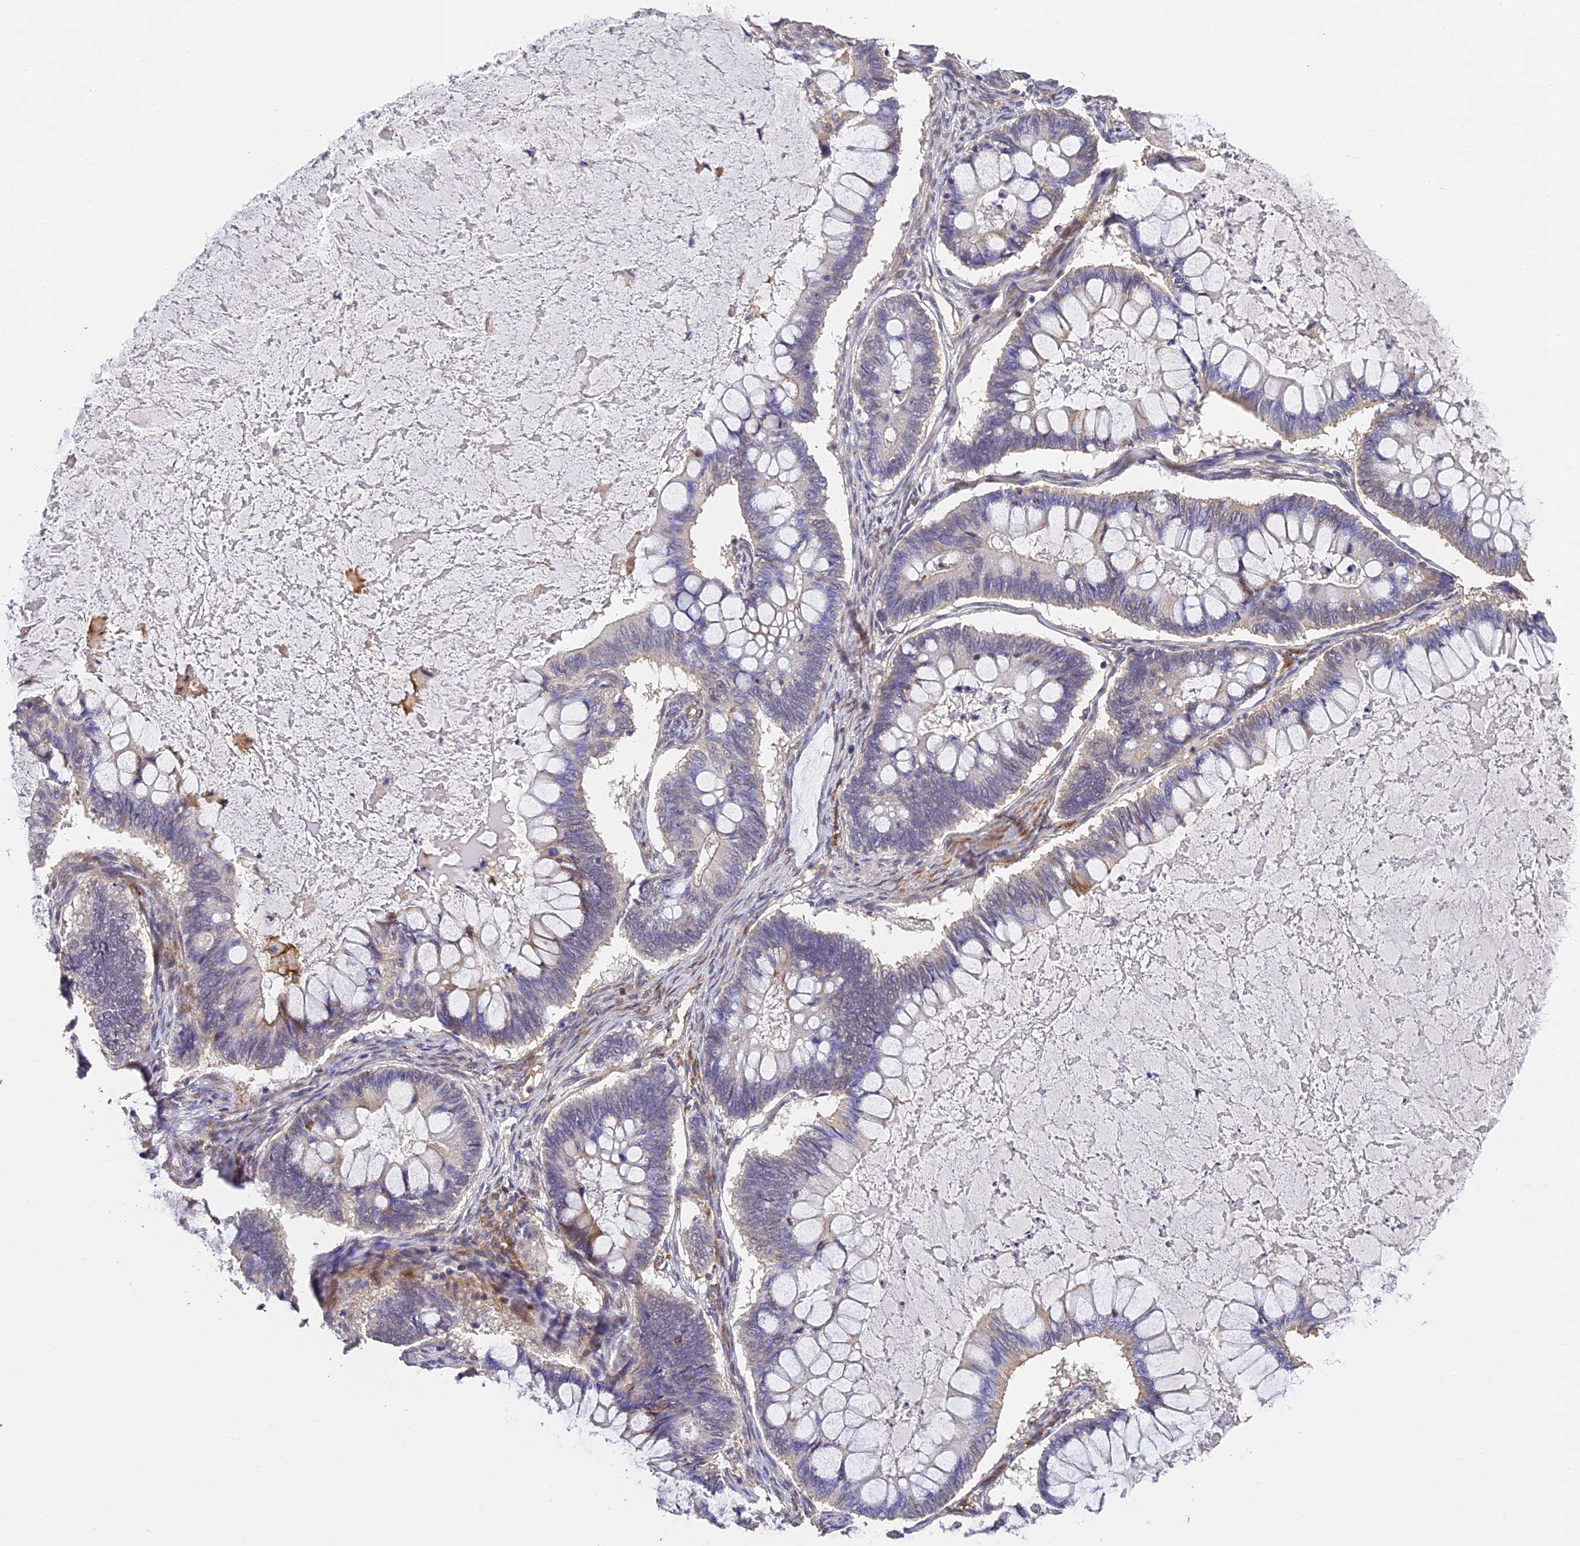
{"staining": {"intensity": "negative", "quantity": "none", "location": "none"}, "tissue": "ovarian cancer", "cell_type": "Tumor cells", "image_type": "cancer", "snomed": [{"axis": "morphology", "description": "Cystadenocarcinoma, mucinous, NOS"}, {"axis": "topography", "description": "Ovary"}], "caption": "Immunohistochemistry (IHC) photomicrograph of ovarian mucinous cystadenocarcinoma stained for a protein (brown), which shows no expression in tumor cells. (Stains: DAB IHC with hematoxylin counter stain, Microscopy: brightfield microscopy at high magnification).", "gene": "SLC11A1", "patient": {"sex": "female", "age": 61}}